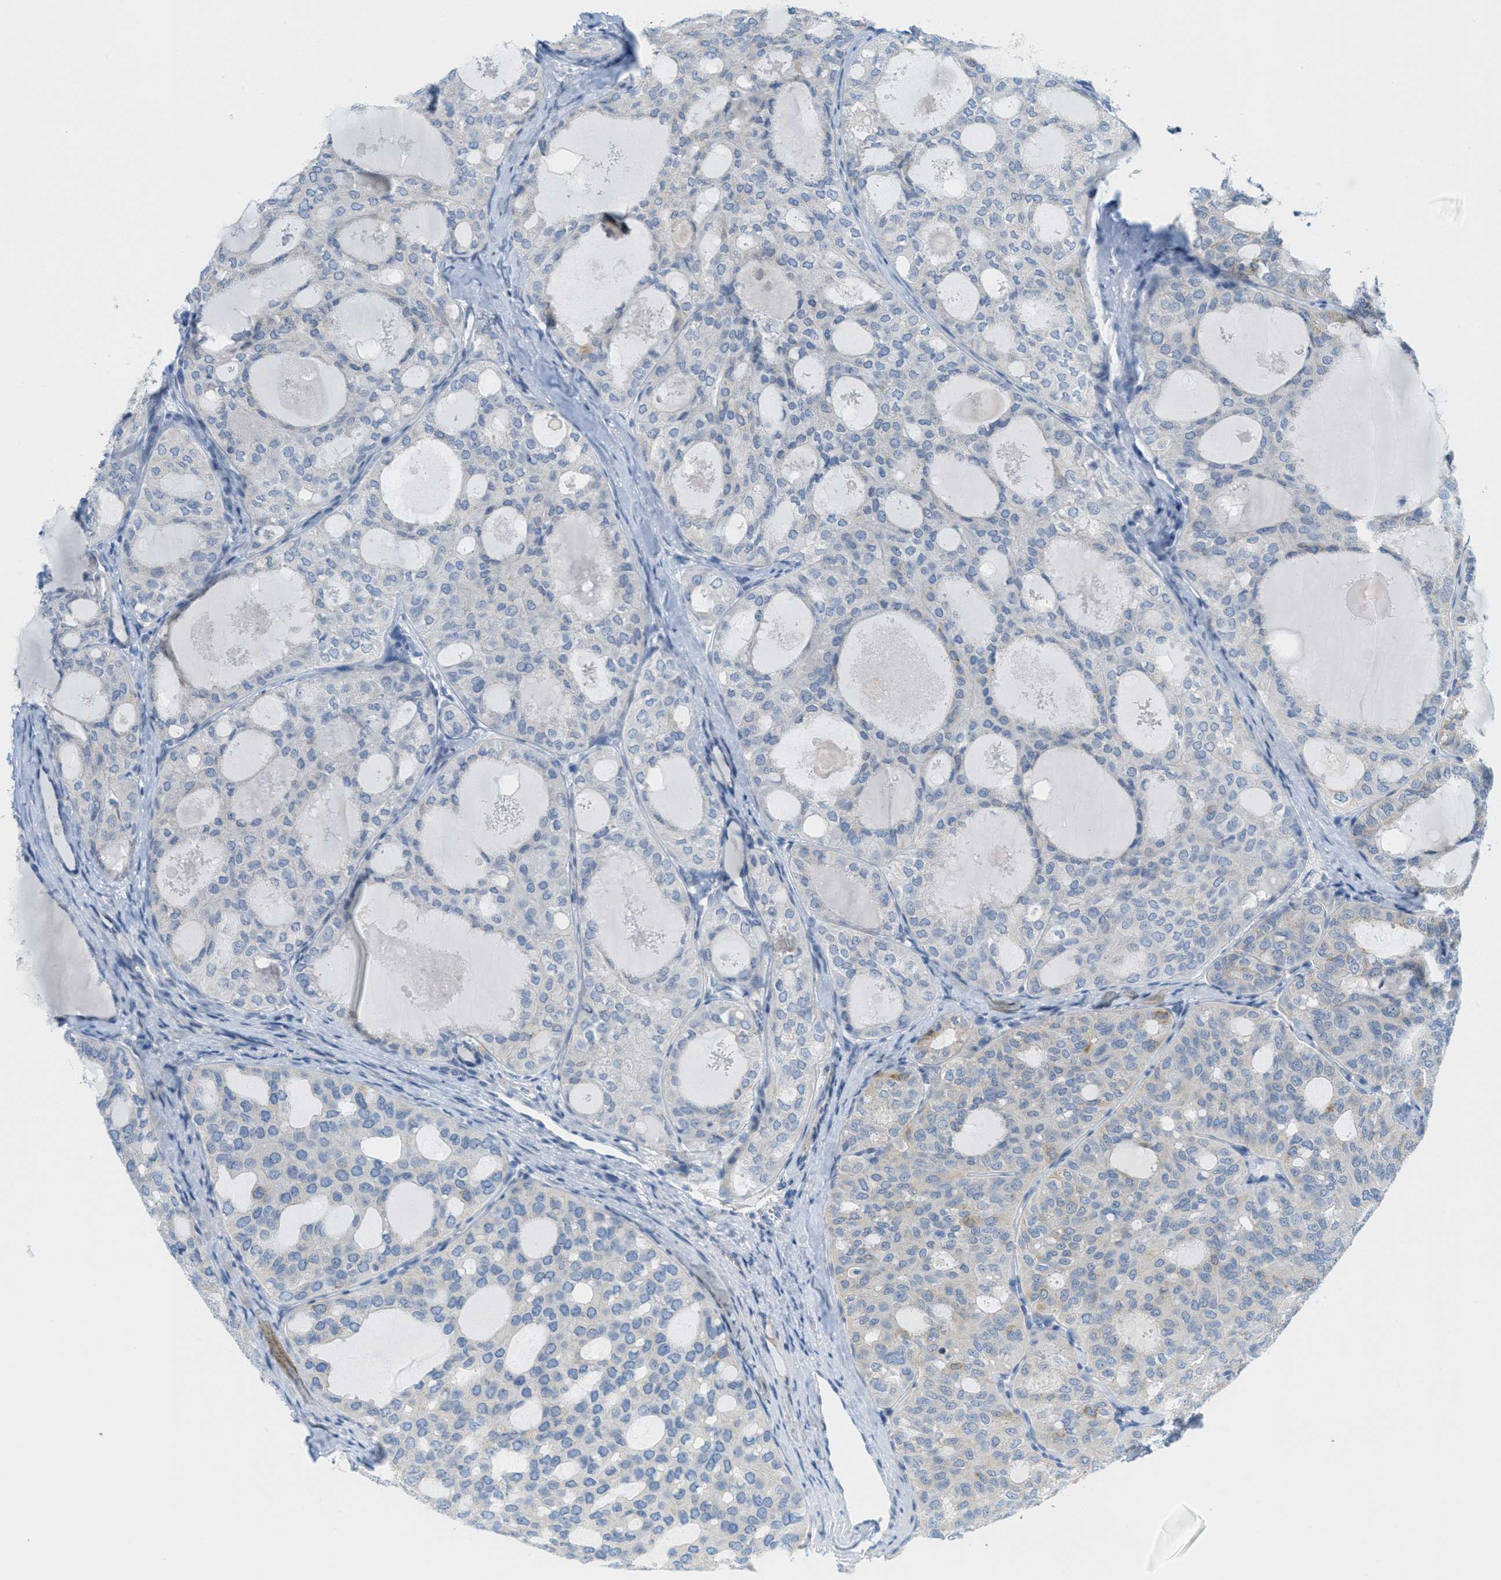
{"staining": {"intensity": "negative", "quantity": "none", "location": "none"}, "tissue": "thyroid cancer", "cell_type": "Tumor cells", "image_type": "cancer", "snomed": [{"axis": "morphology", "description": "Follicular adenoma carcinoma, NOS"}, {"axis": "topography", "description": "Thyroid gland"}], "caption": "Tumor cells show no significant protein staining in follicular adenoma carcinoma (thyroid).", "gene": "TEX264", "patient": {"sex": "male", "age": 75}}